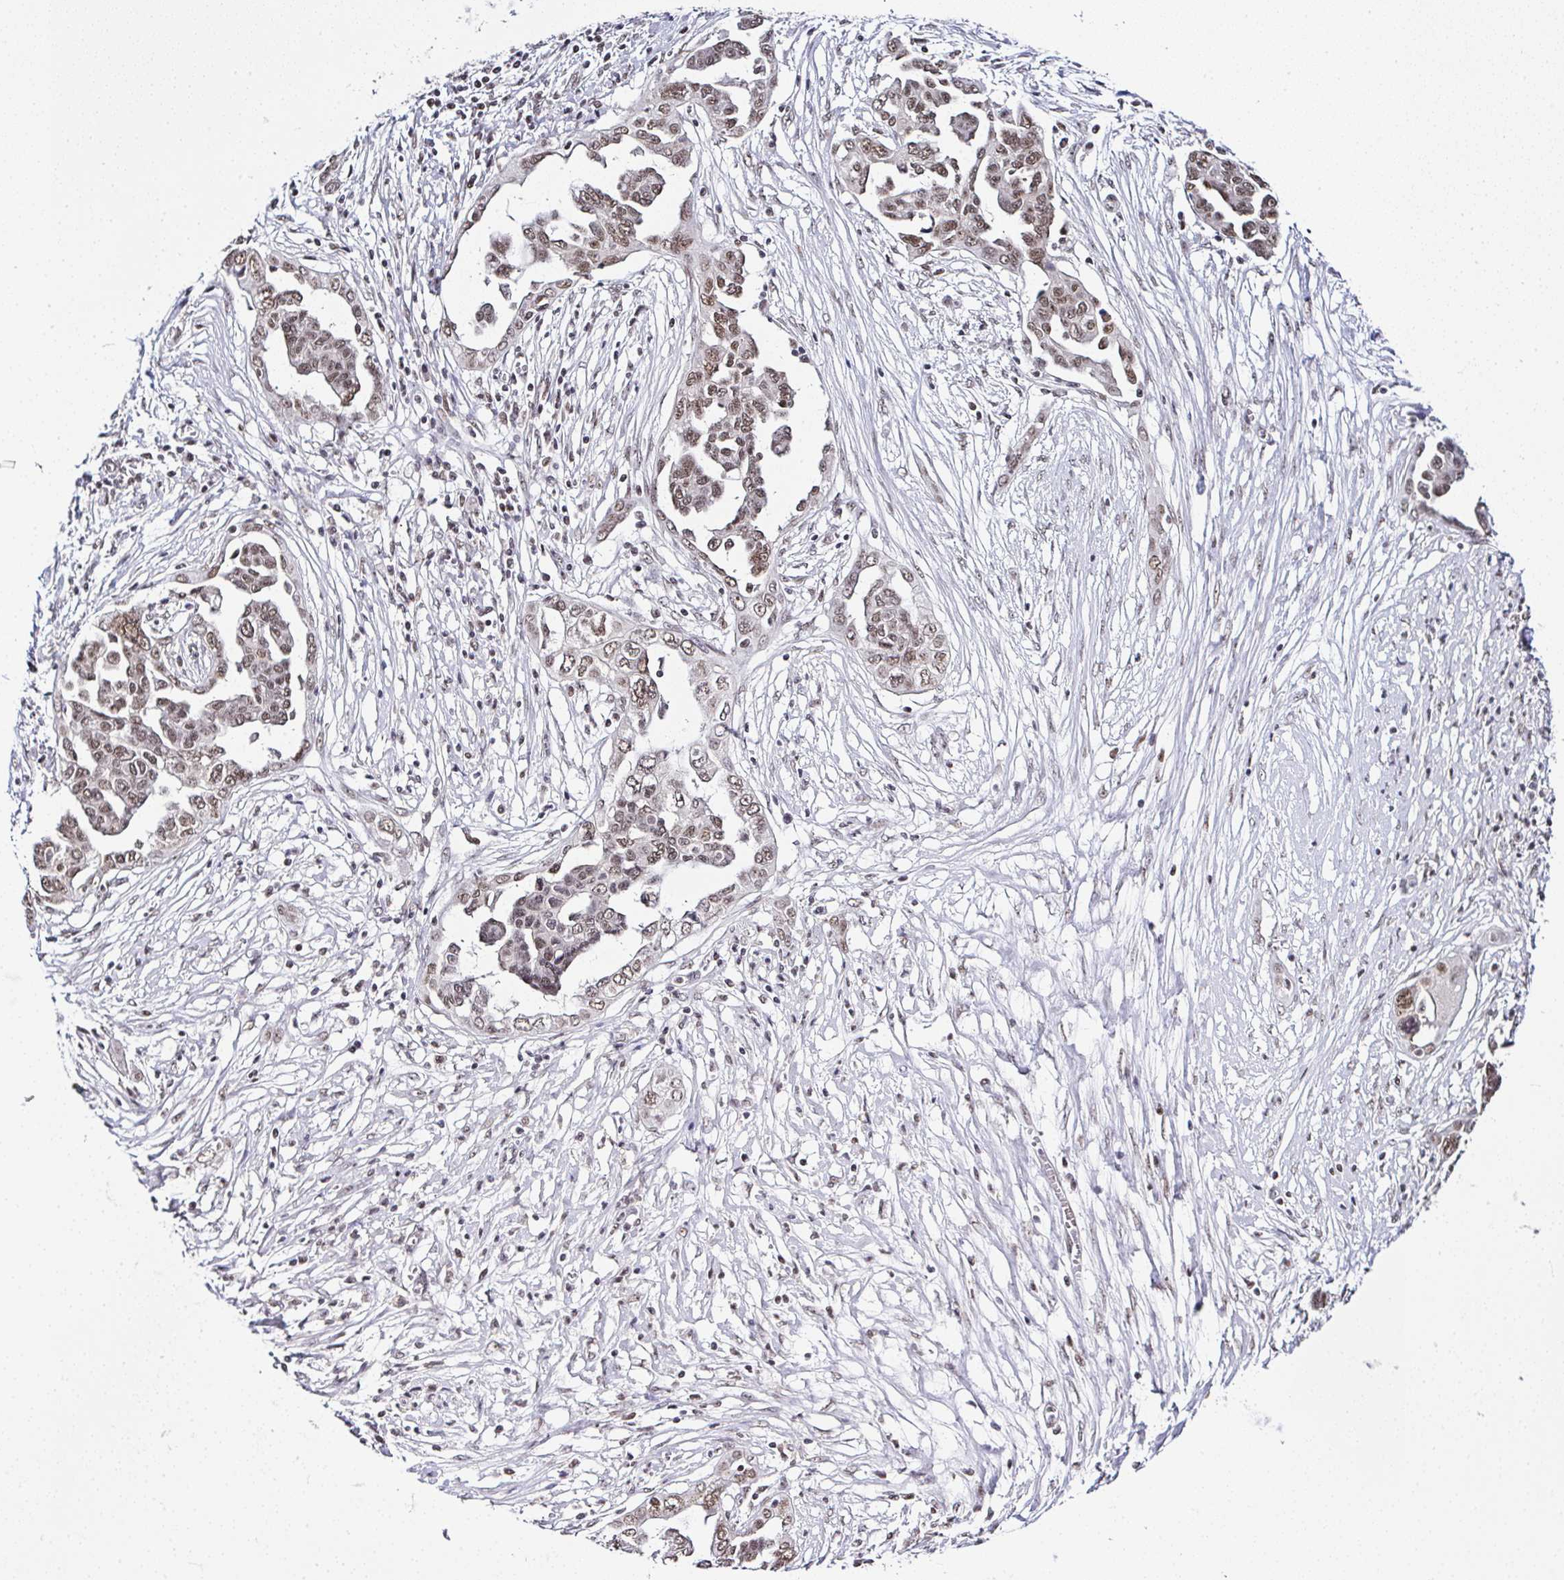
{"staining": {"intensity": "moderate", "quantity": ">75%", "location": "nuclear"}, "tissue": "ovarian cancer", "cell_type": "Tumor cells", "image_type": "cancer", "snomed": [{"axis": "morphology", "description": "Cystadenocarcinoma, serous, NOS"}, {"axis": "topography", "description": "Ovary"}], "caption": "A medium amount of moderate nuclear positivity is seen in approximately >75% of tumor cells in ovarian cancer tissue. Ihc stains the protein of interest in brown and the nuclei are stained blue.", "gene": "PTPN2", "patient": {"sex": "female", "age": 59}}